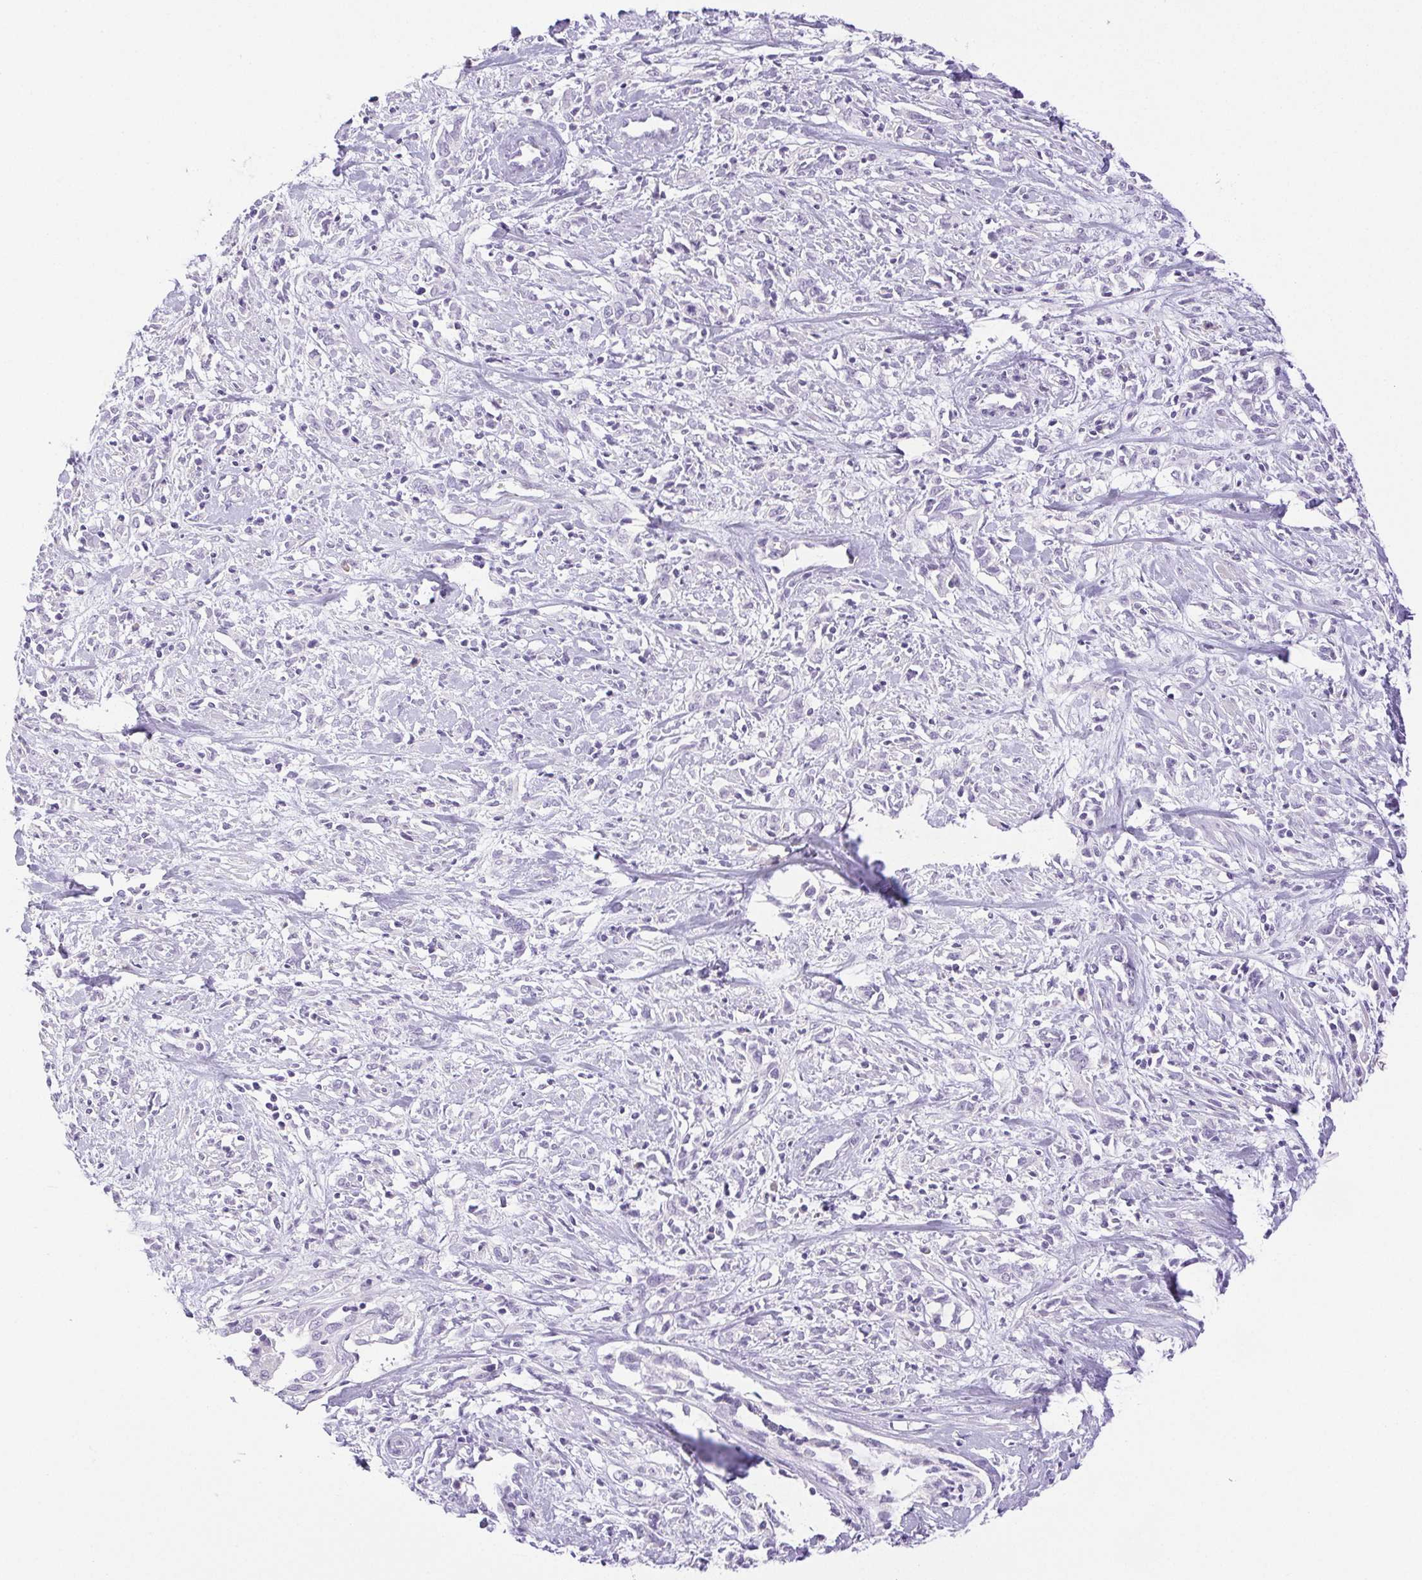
{"staining": {"intensity": "negative", "quantity": "none", "location": "none"}, "tissue": "cervical cancer", "cell_type": "Tumor cells", "image_type": "cancer", "snomed": [{"axis": "morphology", "description": "Adenocarcinoma, NOS"}, {"axis": "topography", "description": "Cervix"}], "caption": "This is an IHC image of cervical cancer. There is no staining in tumor cells.", "gene": "PAPPA2", "patient": {"sex": "female", "age": 40}}